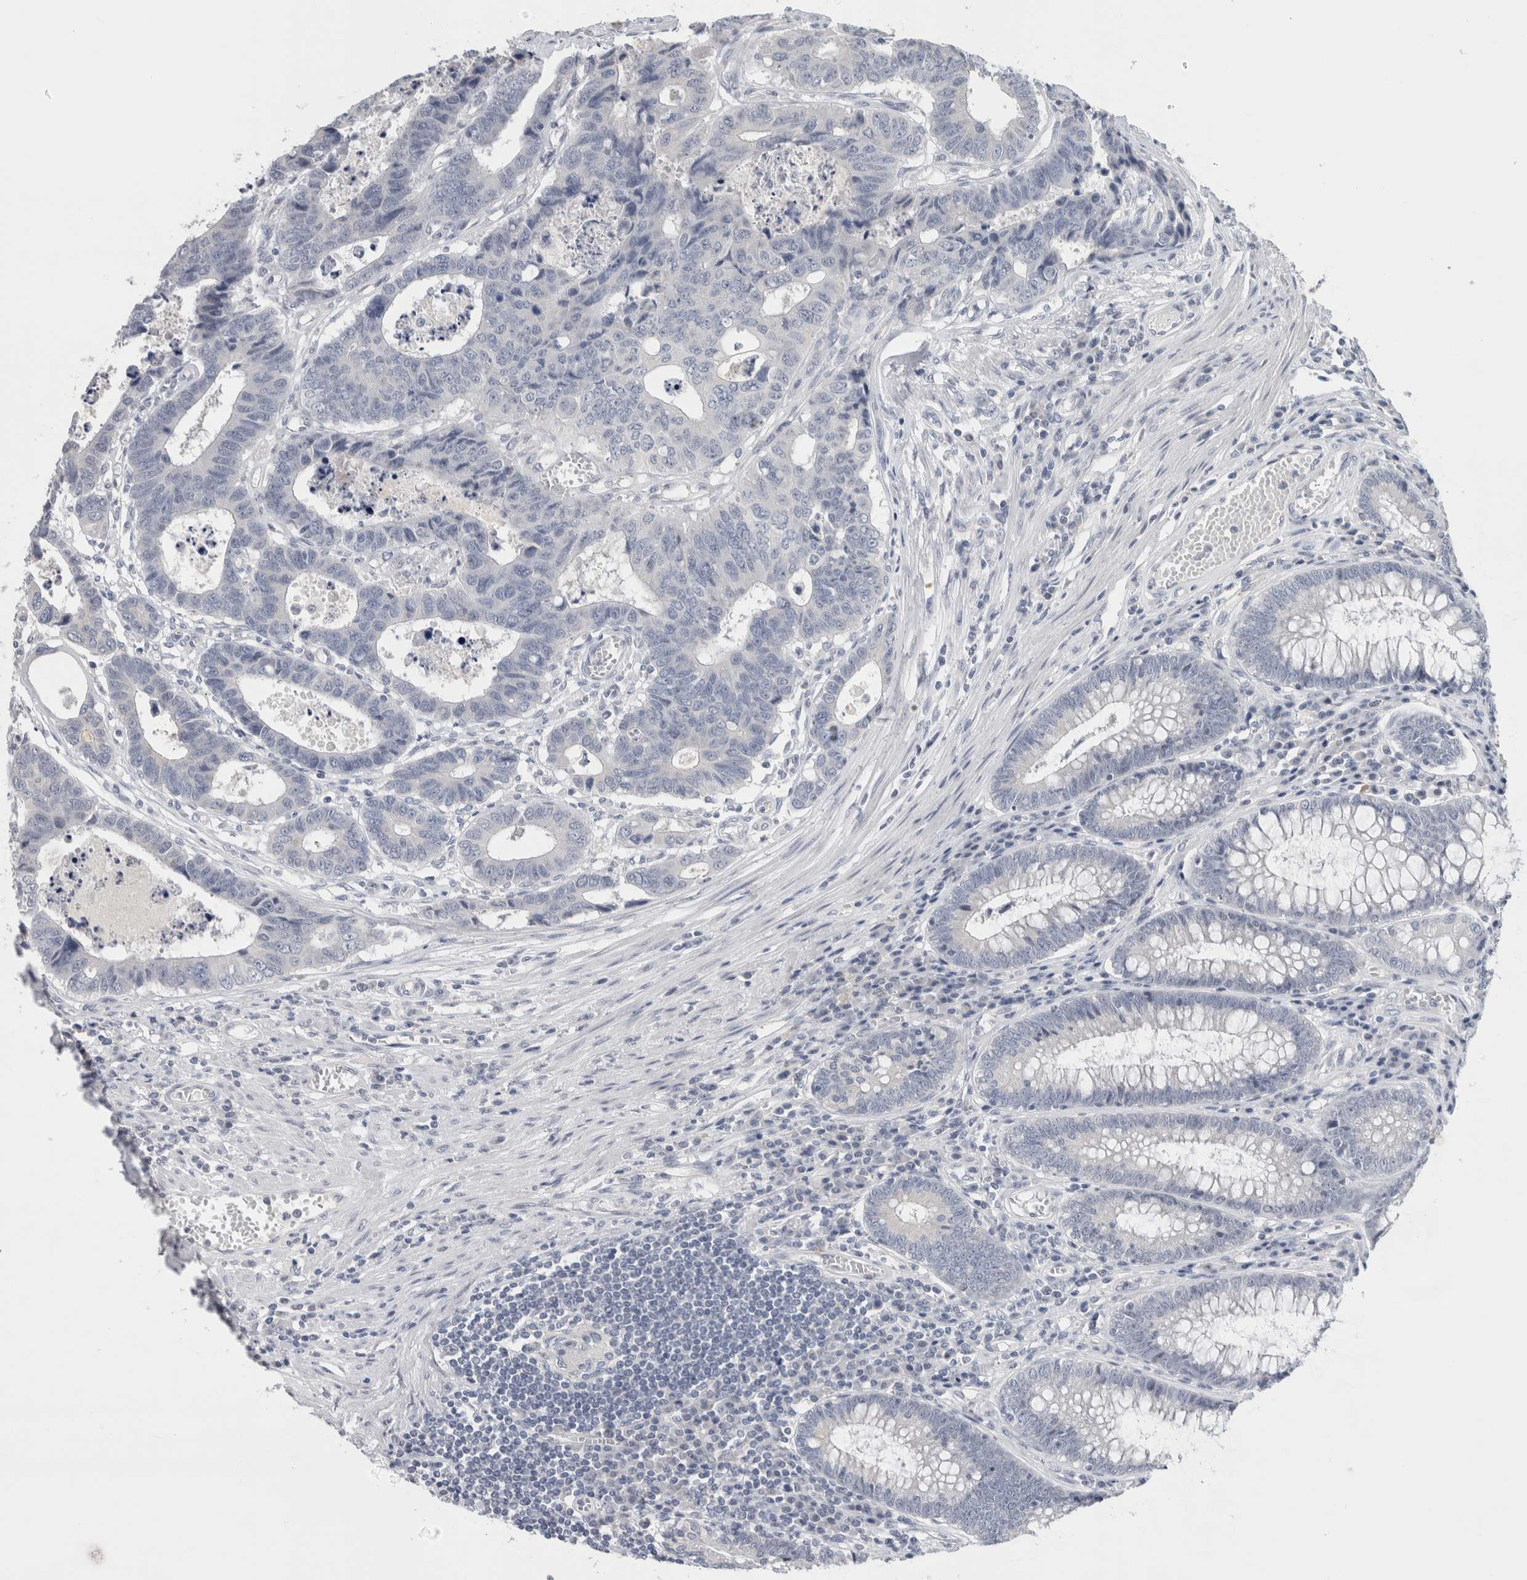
{"staining": {"intensity": "negative", "quantity": "none", "location": "none"}, "tissue": "colorectal cancer", "cell_type": "Tumor cells", "image_type": "cancer", "snomed": [{"axis": "morphology", "description": "Adenocarcinoma, NOS"}, {"axis": "topography", "description": "Rectum"}], "caption": "There is no significant staining in tumor cells of colorectal adenocarcinoma.", "gene": "TONSL", "patient": {"sex": "male", "age": 84}}